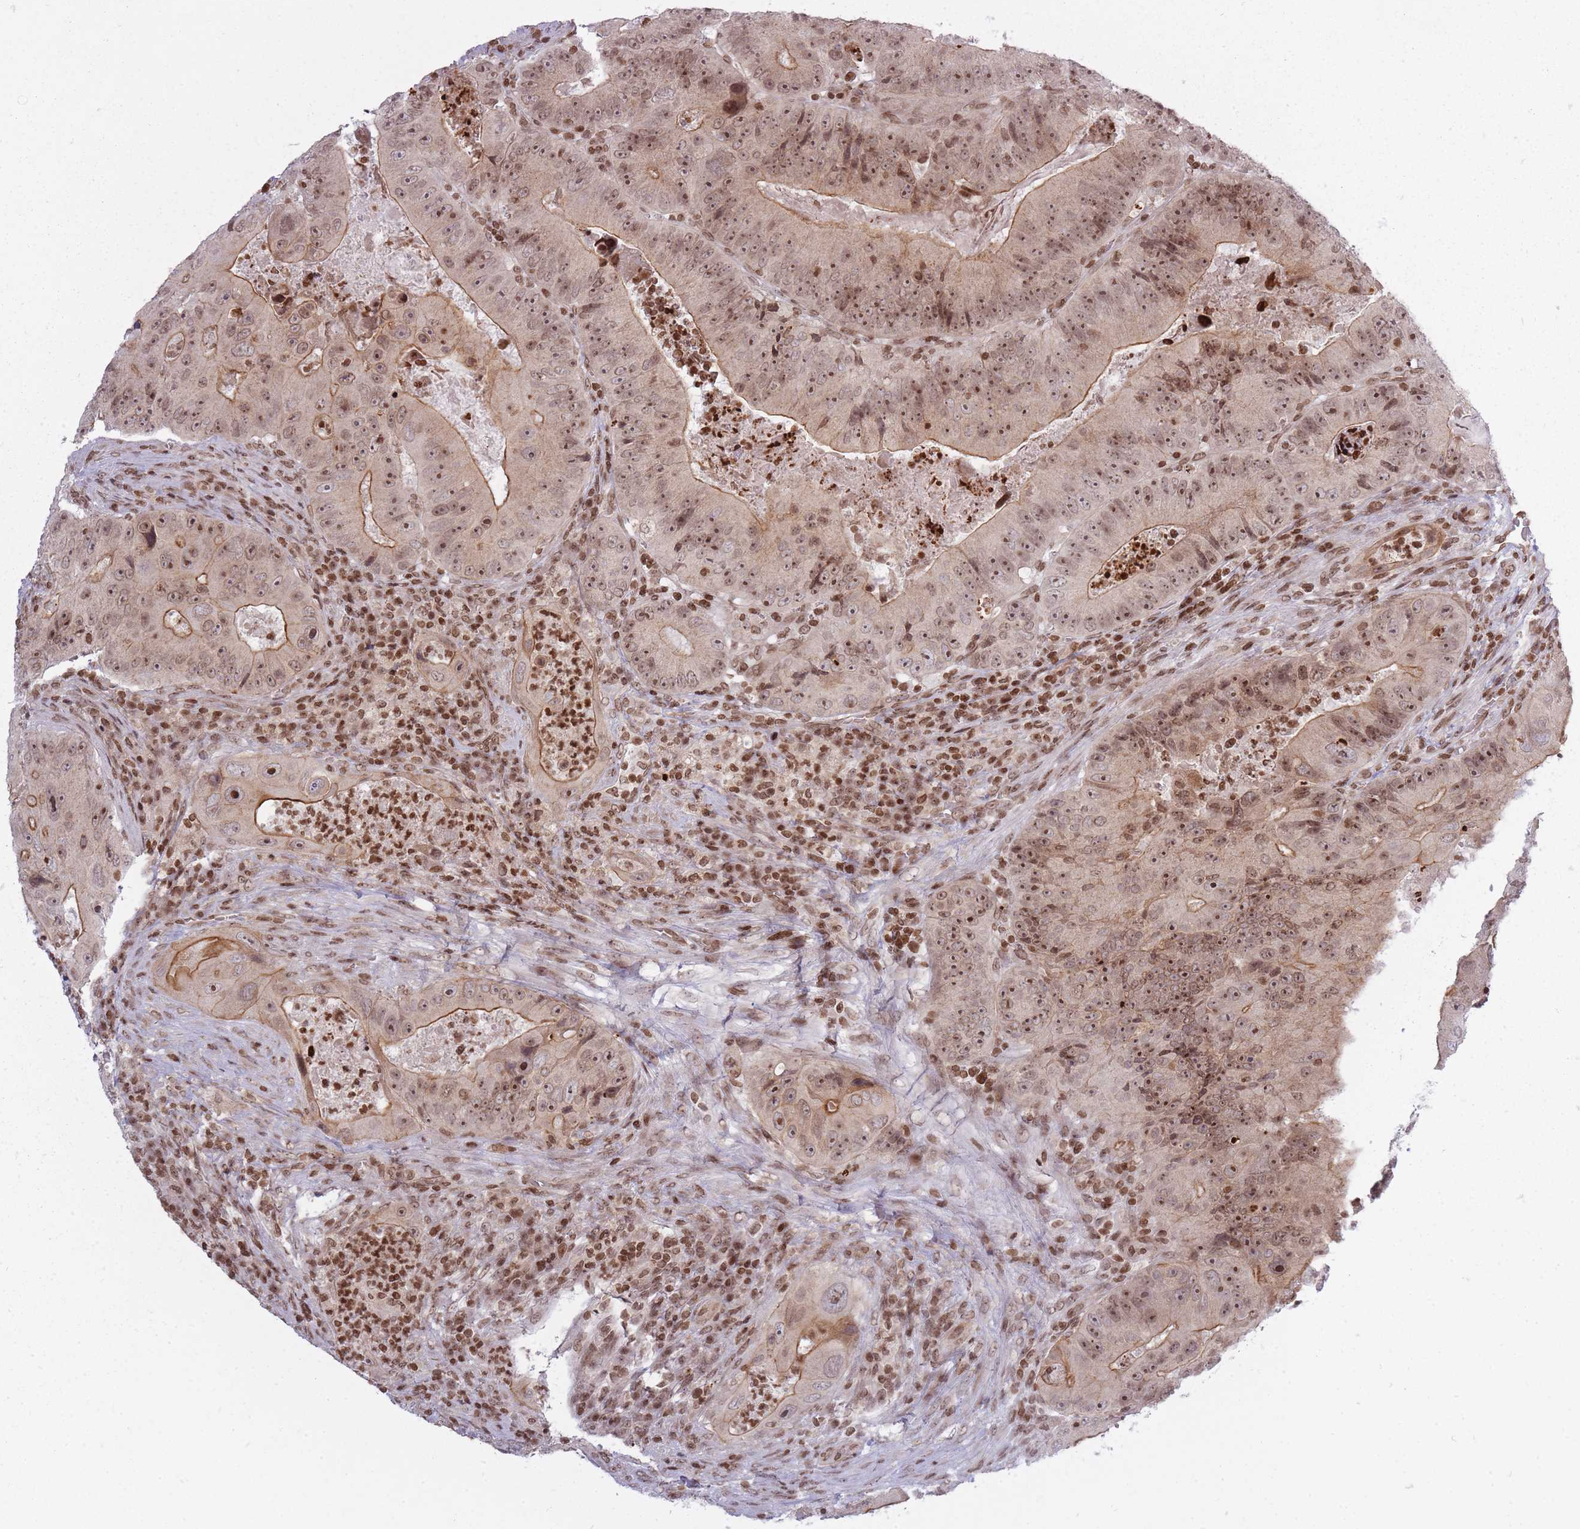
{"staining": {"intensity": "moderate", "quantity": ">75%", "location": "cytoplasmic/membranous,nuclear"}, "tissue": "colorectal cancer", "cell_type": "Tumor cells", "image_type": "cancer", "snomed": [{"axis": "morphology", "description": "Adenocarcinoma, NOS"}, {"axis": "topography", "description": "Colon"}], "caption": "Colorectal cancer (adenocarcinoma) stained with DAB IHC reveals medium levels of moderate cytoplasmic/membranous and nuclear expression in about >75% of tumor cells.", "gene": "TMC6", "patient": {"sex": "female", "age": 86}}